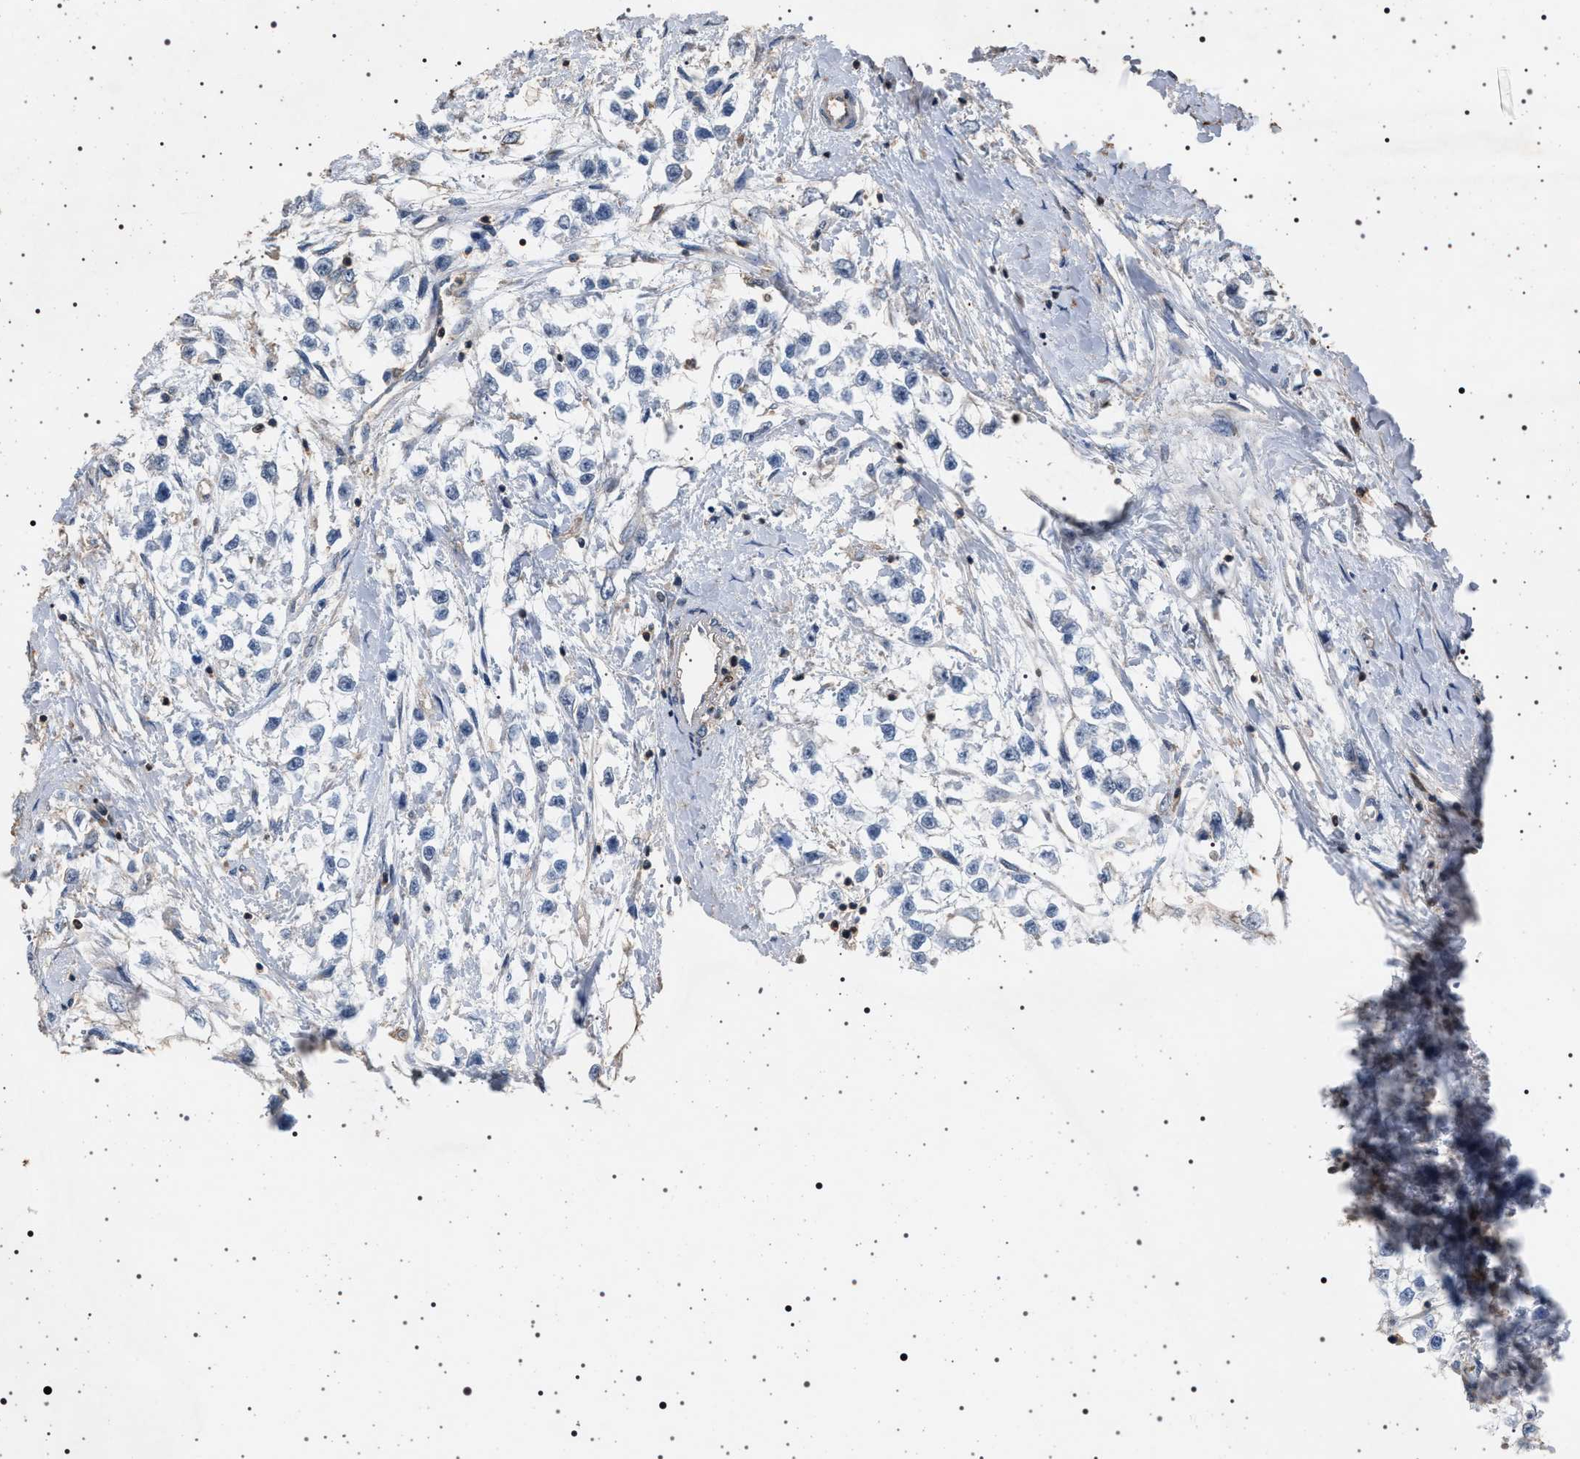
{"staining": {"intensity": "negative", "quantity": "none", "location": "none"}, "tissue": "testis cancer", "cell_type": "Tumor cells", "image_type": "cancer", "snomed": [{"axis": "morphology", "description": "Seminoma, NOS"}, {"axis": "morphology", "description": "Carcinoma, Embryonal, NOS"}, {"axis": "topography", "description": "Testis"}], "caption": "Tumor cells show no significant staining in seminoma (testis).", "gene": "SMAP2", "patient": {"sex": "male", "age": 51}}